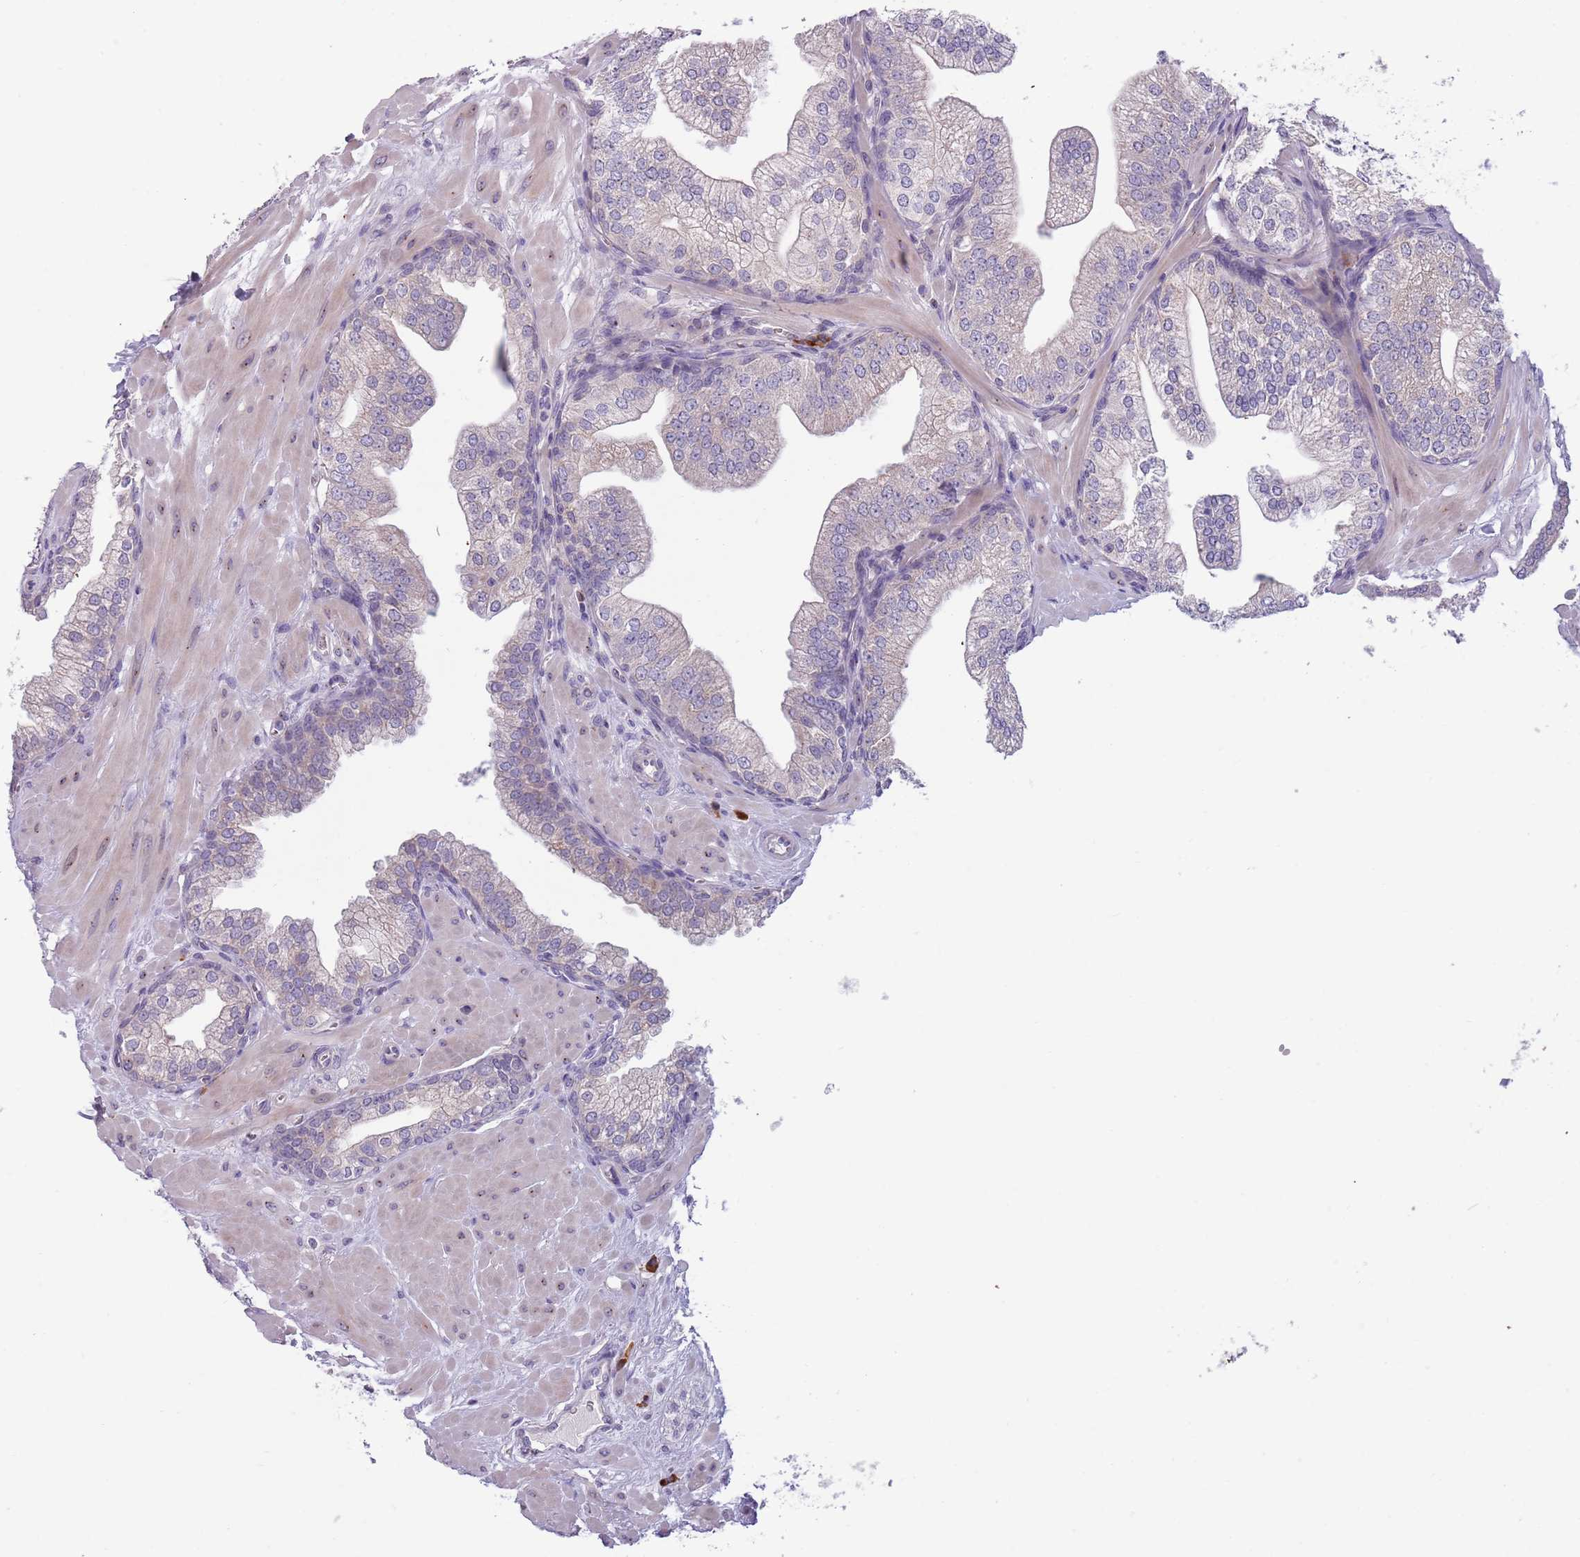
{"staining": {"intensity": "negative", "quantity": "none", "location": "none"}, "tissue": "prostate", "cell_type": "Glandular cells", "image_type": "normal", "snomed": [{"axis": "morphology", "description": "Normal tissue, NOS"}, {"axis": "topography", "description": "Prostate"}], "caption": "Immunohistochemistry micrograph of unremarkable prostate: prostate stained with DAB (3,3'-diaminobenzidine) reveals no significant protein positivity in glandular cells.", "gene": "LTB", "patient": {"sex": "male", "age": 60}}